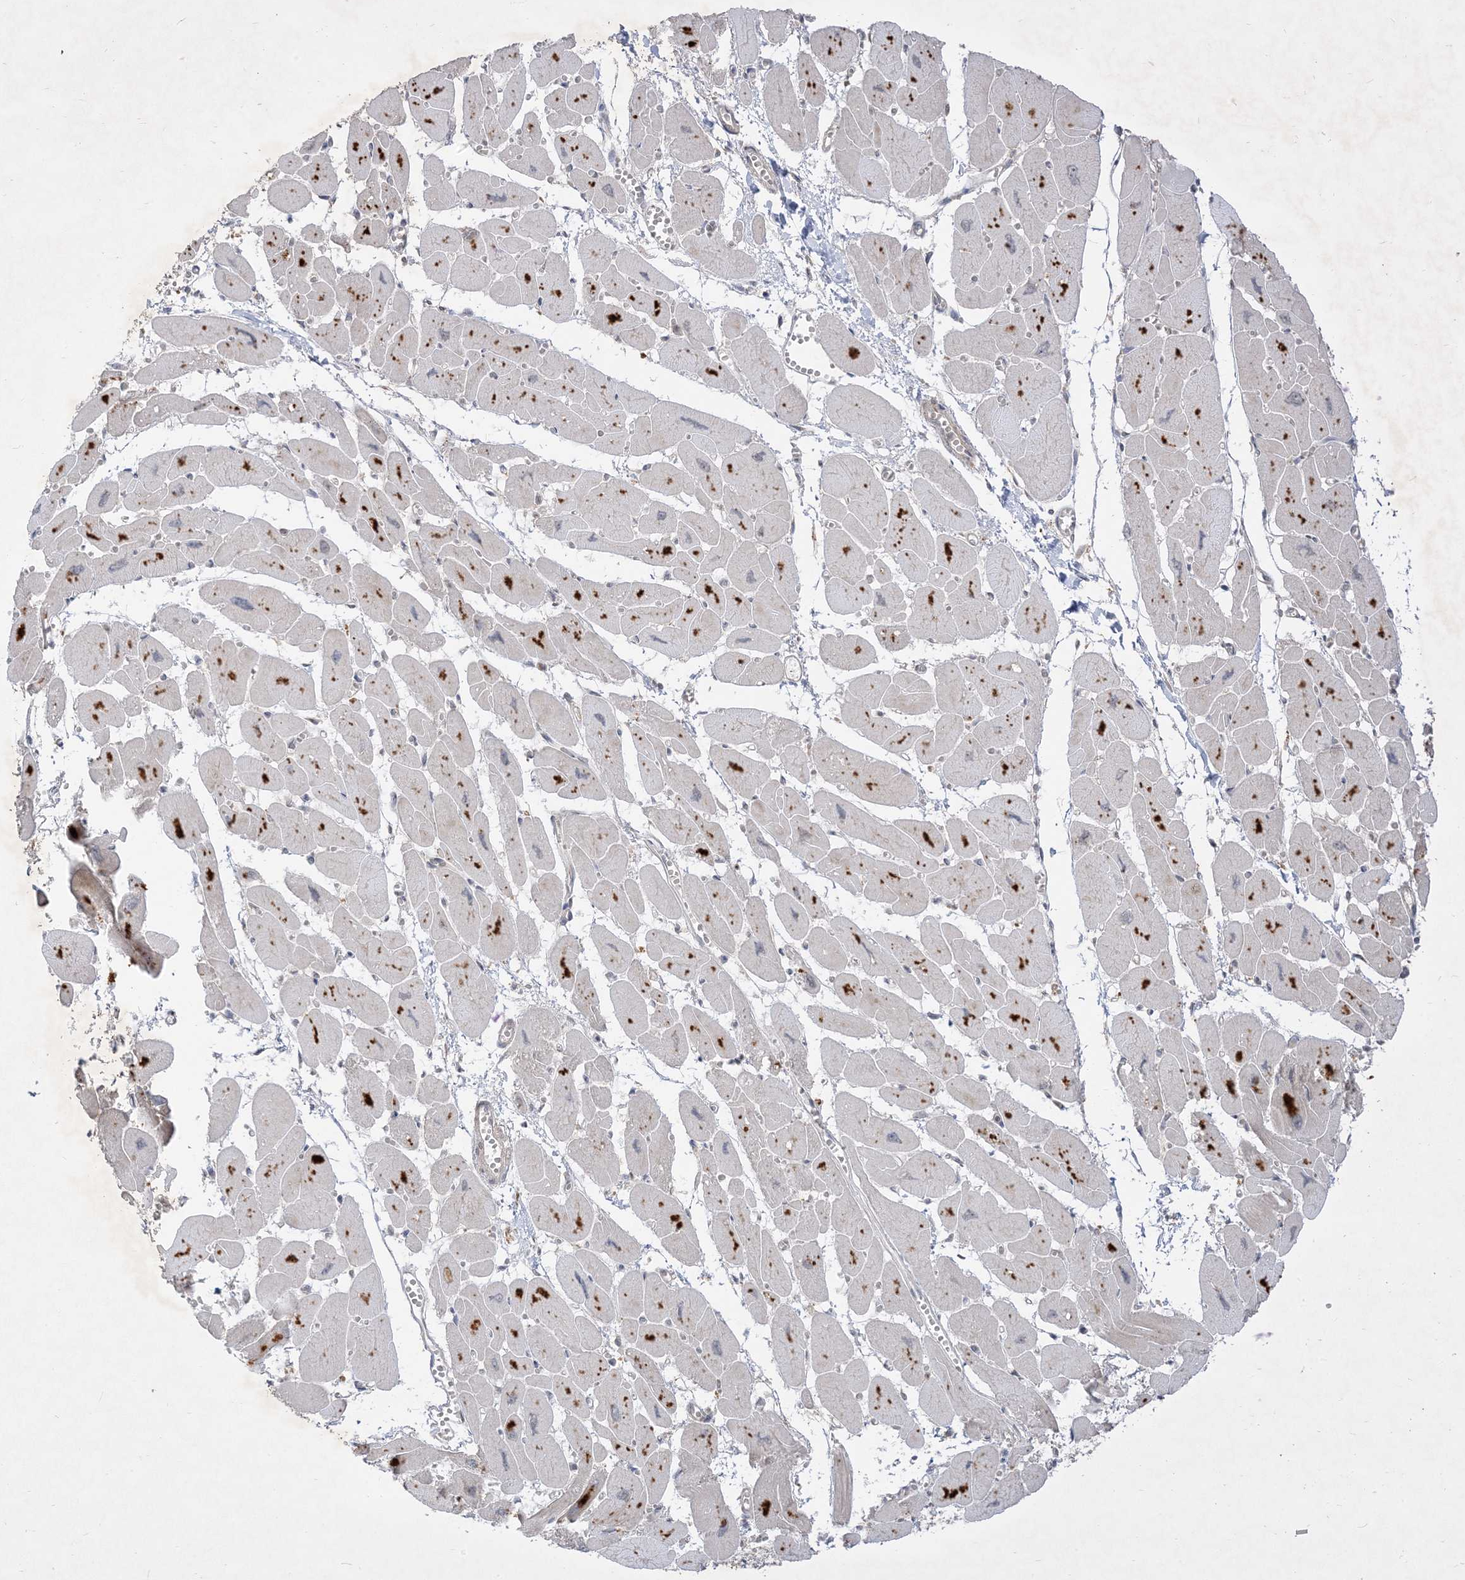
{"staining": {"intensity": "moderate", "quantity": "<25%", "location": "cytoplasmic/membranous,nuclear"}, "tissue": "heart muscle", "cell_type": "Cardiomyocytes", "image_type": "normal", "snomed": [{"axis": "morphology", "description": "Normal tissue, NOS"}, {"axis": "topography", "description": "Heart"}], "caption": "Heart muscle stained with DAB immunohistochemistry exhibits low levels of moderate cytoplasmic/membranous,nuclear staining in approximately <25% of cardiomyocytes. The protein is shown in brown color, while the nuclei are stained blue.", "gene": "TBCC", "patient": {"sex": "female", "age": 54}}